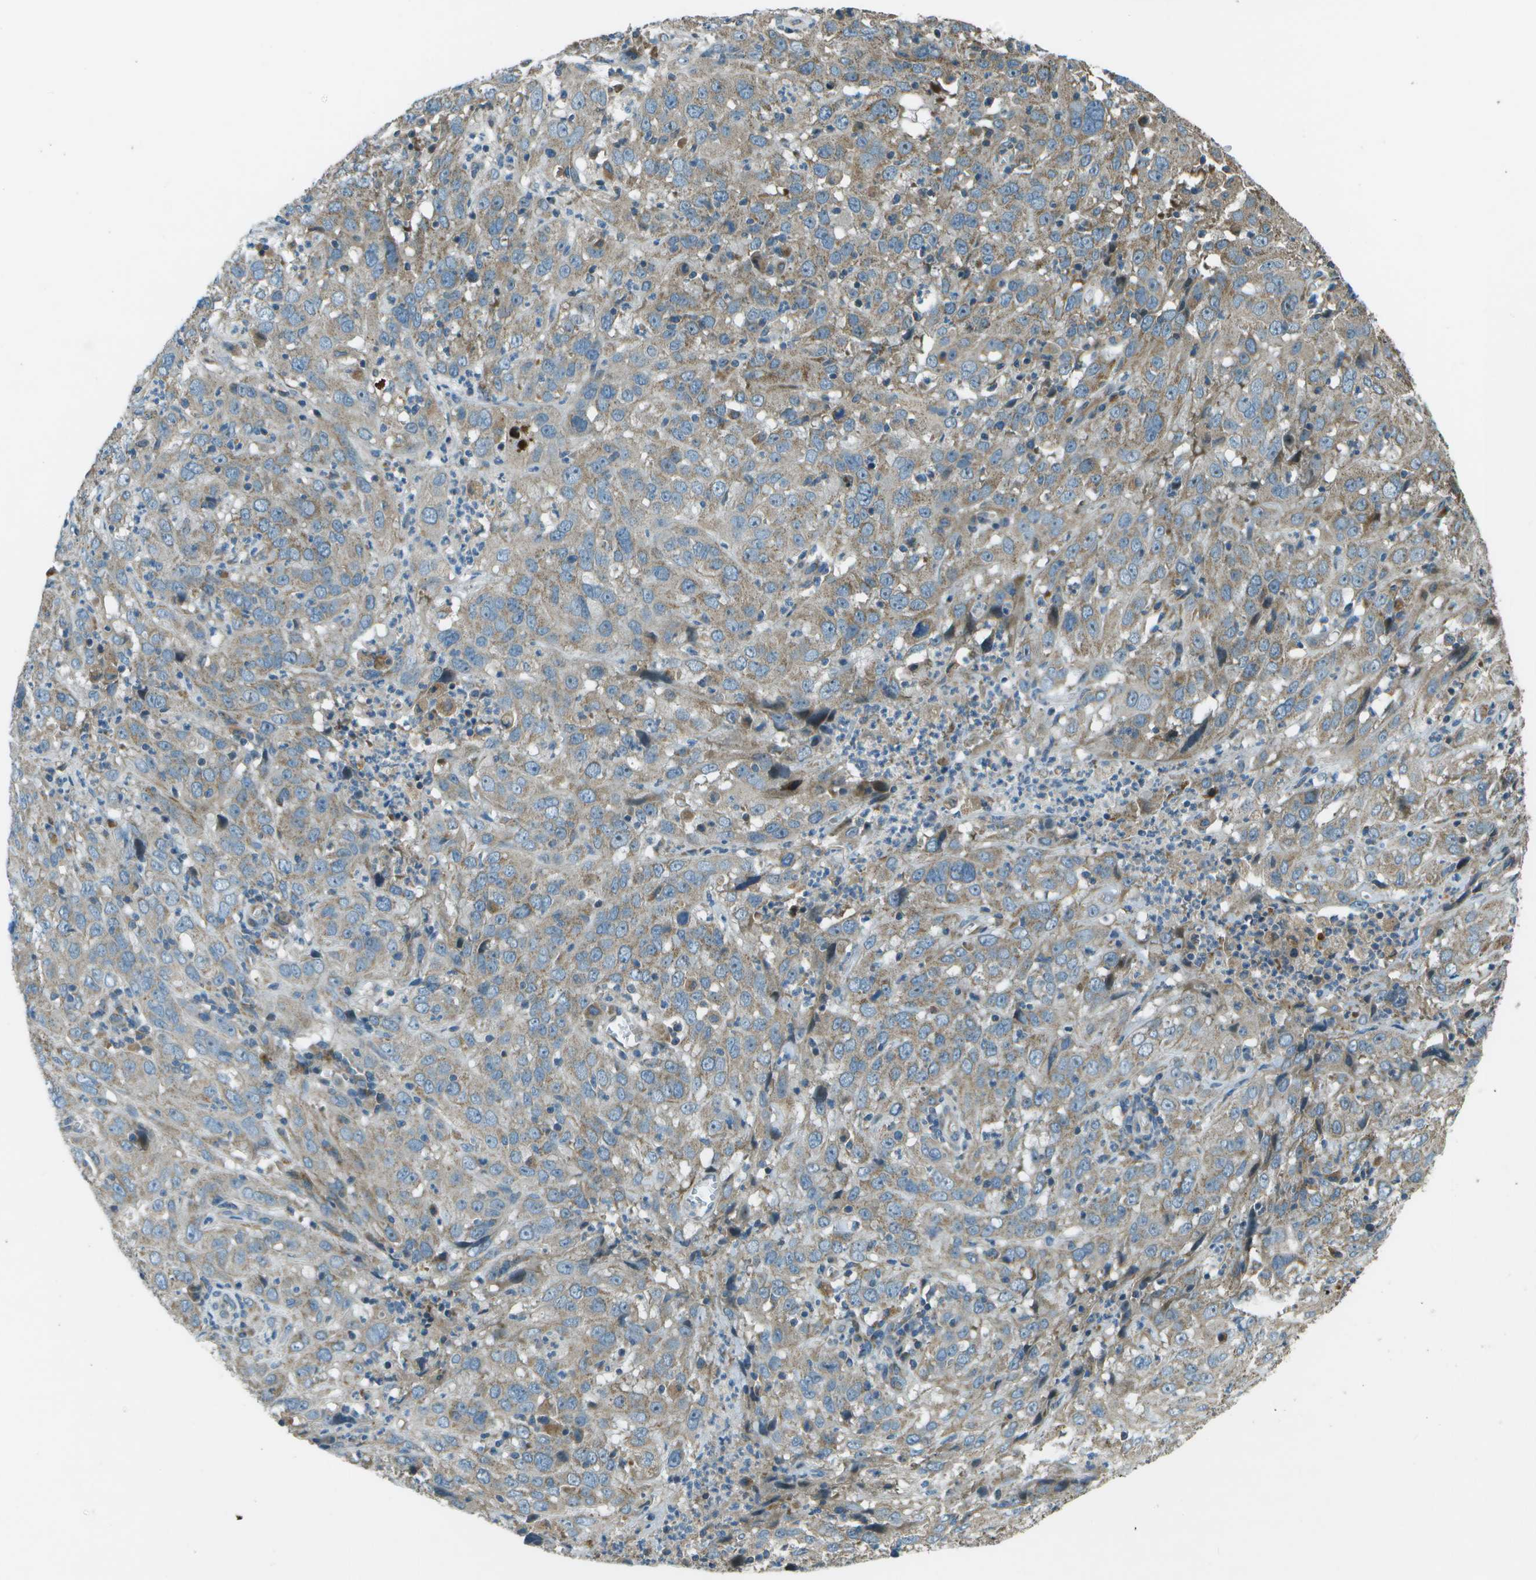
{"staining": {"intensity": "weak", "quantity": "25%-75%", "location": "cytoplasmic/membranous"}, "tissue": "cervical cancer", "cell_type": "Tumor cells", "image_type": "cancer", "snomed": [{"axis": "morphology", "description": "Squamous cell carcinoma, NOS"}, {"axis": "topography", "description": "Cervix"}], "caption": "Protein staining reveals weak cytoplasmic/membranous staining in approximately 25%-75% of tumor cells in cervical squamous cell carcinoma. (IHC, brightfield microscopy, high magnification).", "gene": "PXYLP1", "patient": {"sex": "female", "age": 32}}